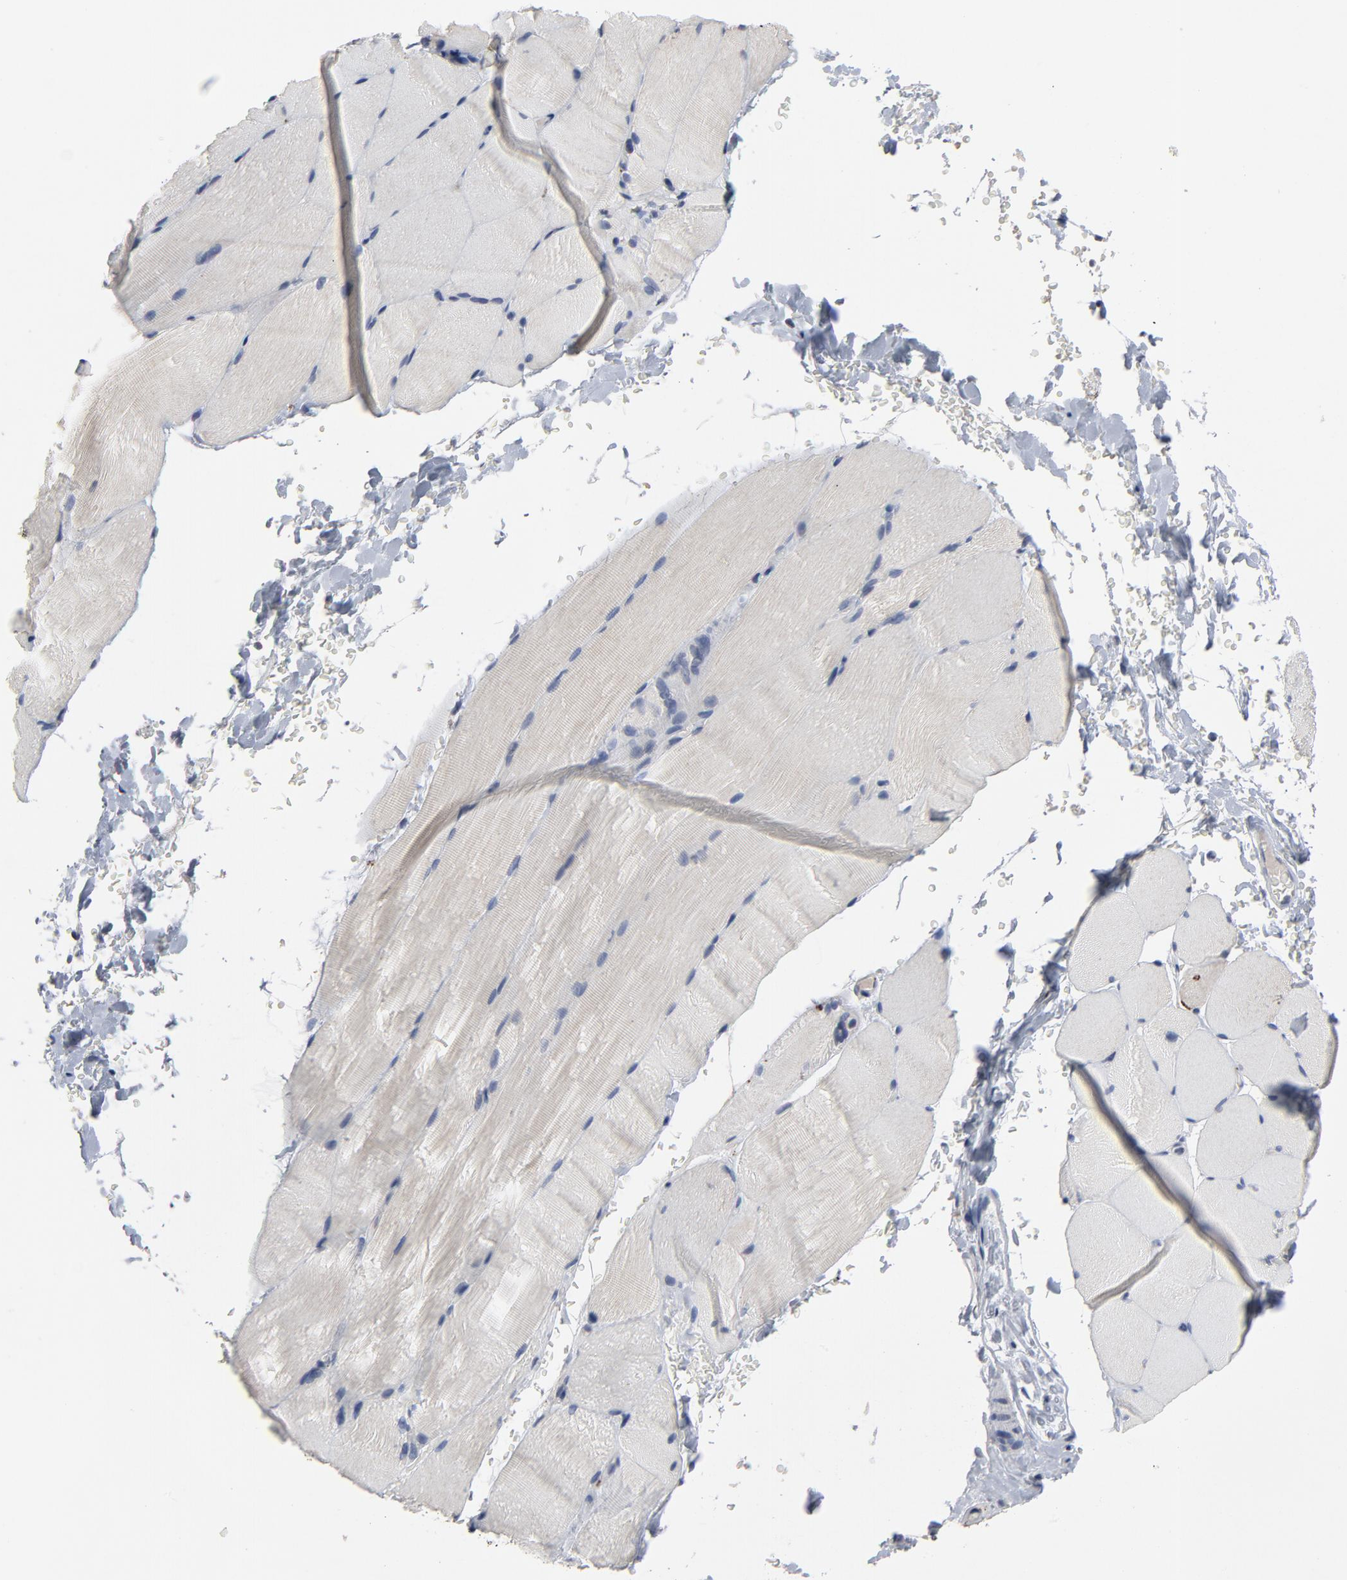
{"staining": {"intensity": "negative", "quantity": "none", "location": "none"}, "tissue": "skeletal muscle", "cell_type": "Myocytes", "image_type": "normal", "snomed": [{"axis": "morphology", "description": "Normal tissue, NOS"}, {"axis": "topography", "description": "Skeletal muscle"}, {"axis": "topography", "description": "Parathyroid gland"}], "caption": "IHC histopathology image of normal skeletal muscle stained for a protein (brown), which reveals no expression in myocytes. (DAB (3,3'-diaminobenzidine) immunohistochemistry (IHC) with hematoxylin counter stain).", "gene": "TCL1A", "patient": {"sex": "female", "age": 37}}